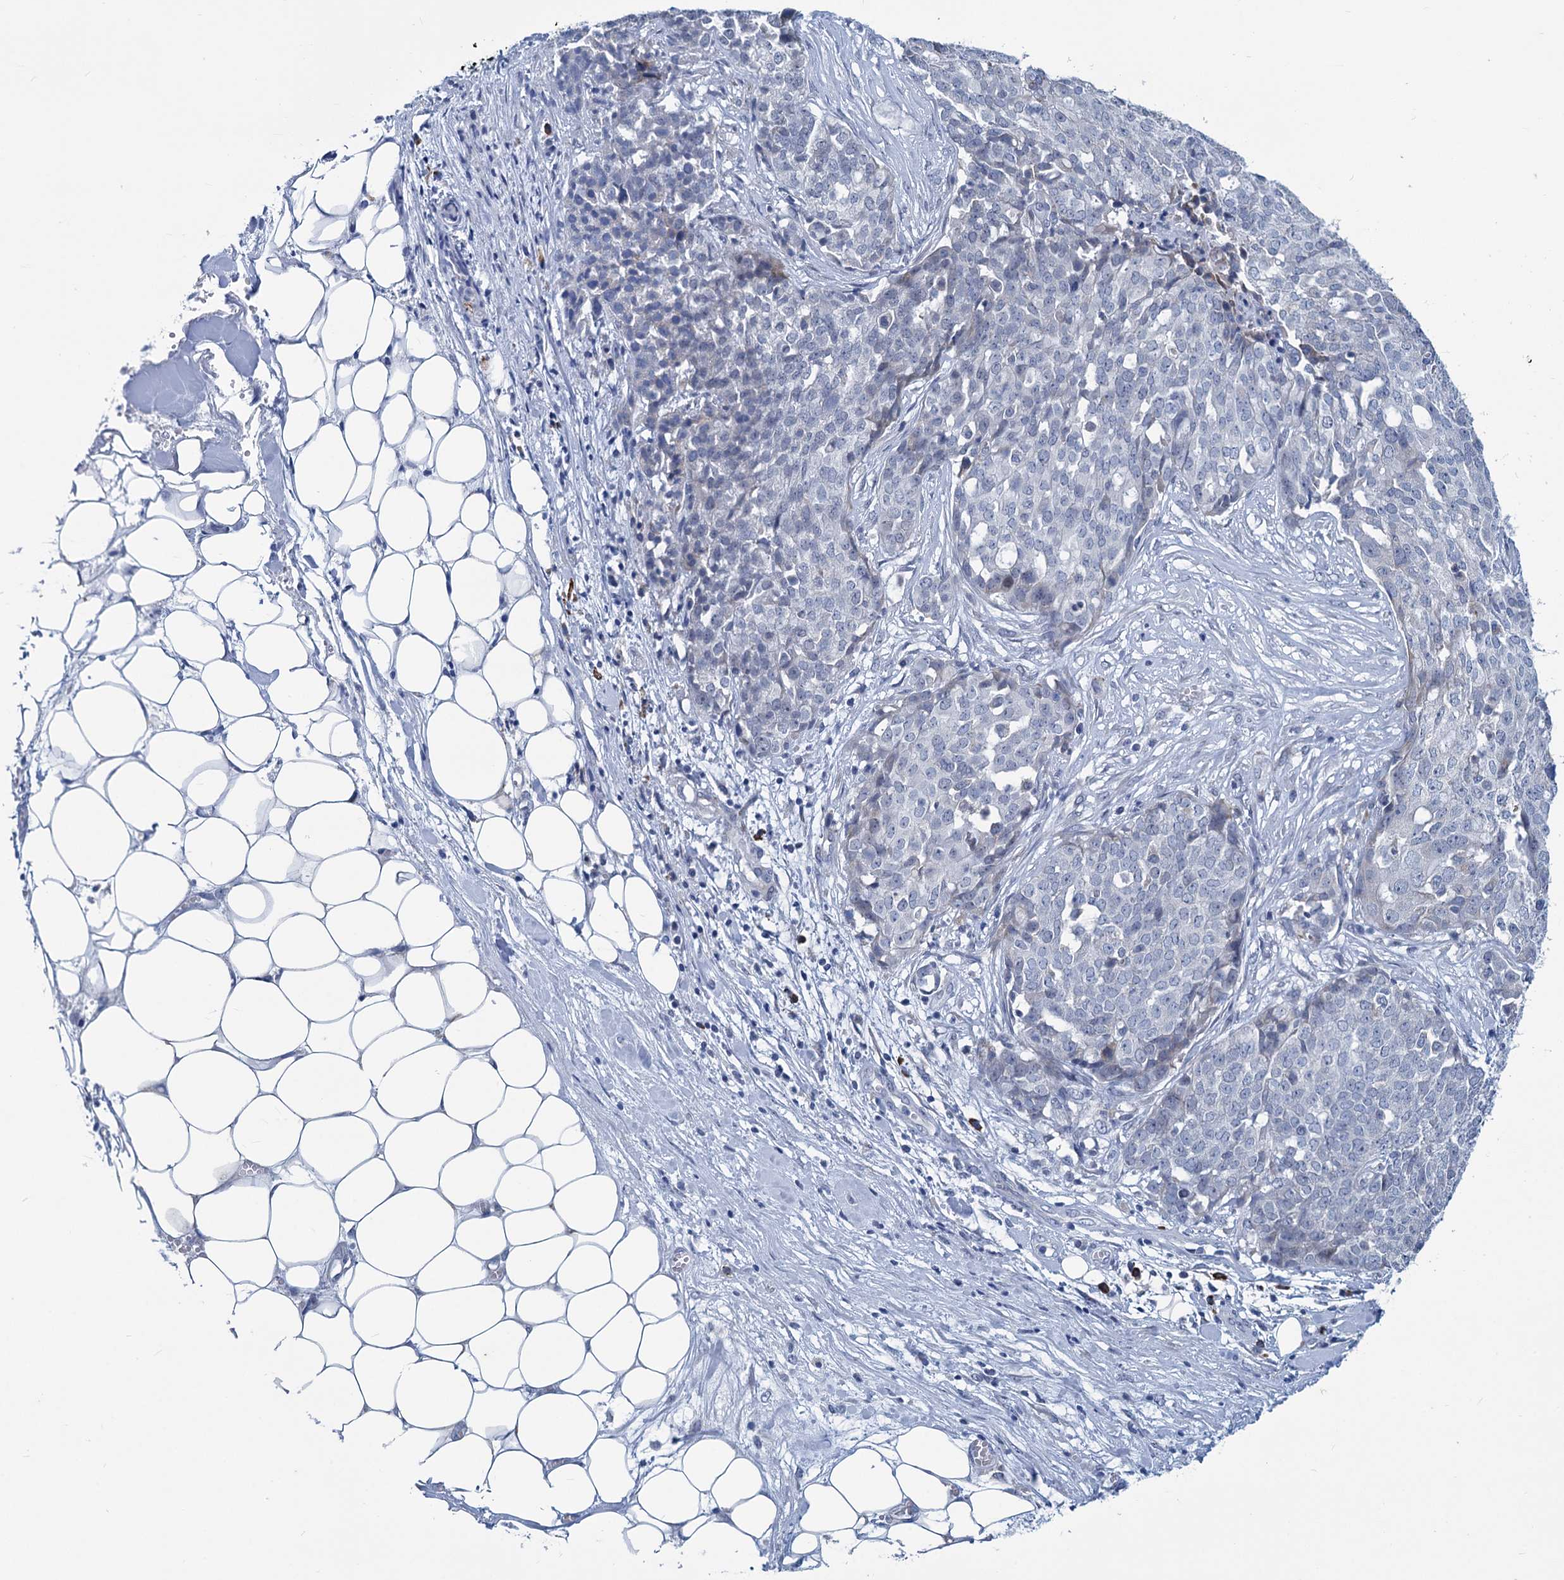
{"staining": {"intensity": "negative", "quantity": "none", "location": "none"}, "tissue": "ovarian cancer", "cell_type": "Tumor cells", "image_type": "cancer", "snomed": [{"axis": "morphology", "description": "Cystadenocarcinoma, serous, NOS"}, {"axis": "topography", "description": "Soft tissue"}, {"axis": "topography", "description": "Ovary"}], "caption": "A high-resolution histopathology image shows IHC staining of ovarian cancer (serous cystadenocarcinoma), which reveals no significant expression in tumor cells.", "gene": "NEU3", "patient": {"sex": "female", "age": 57}}